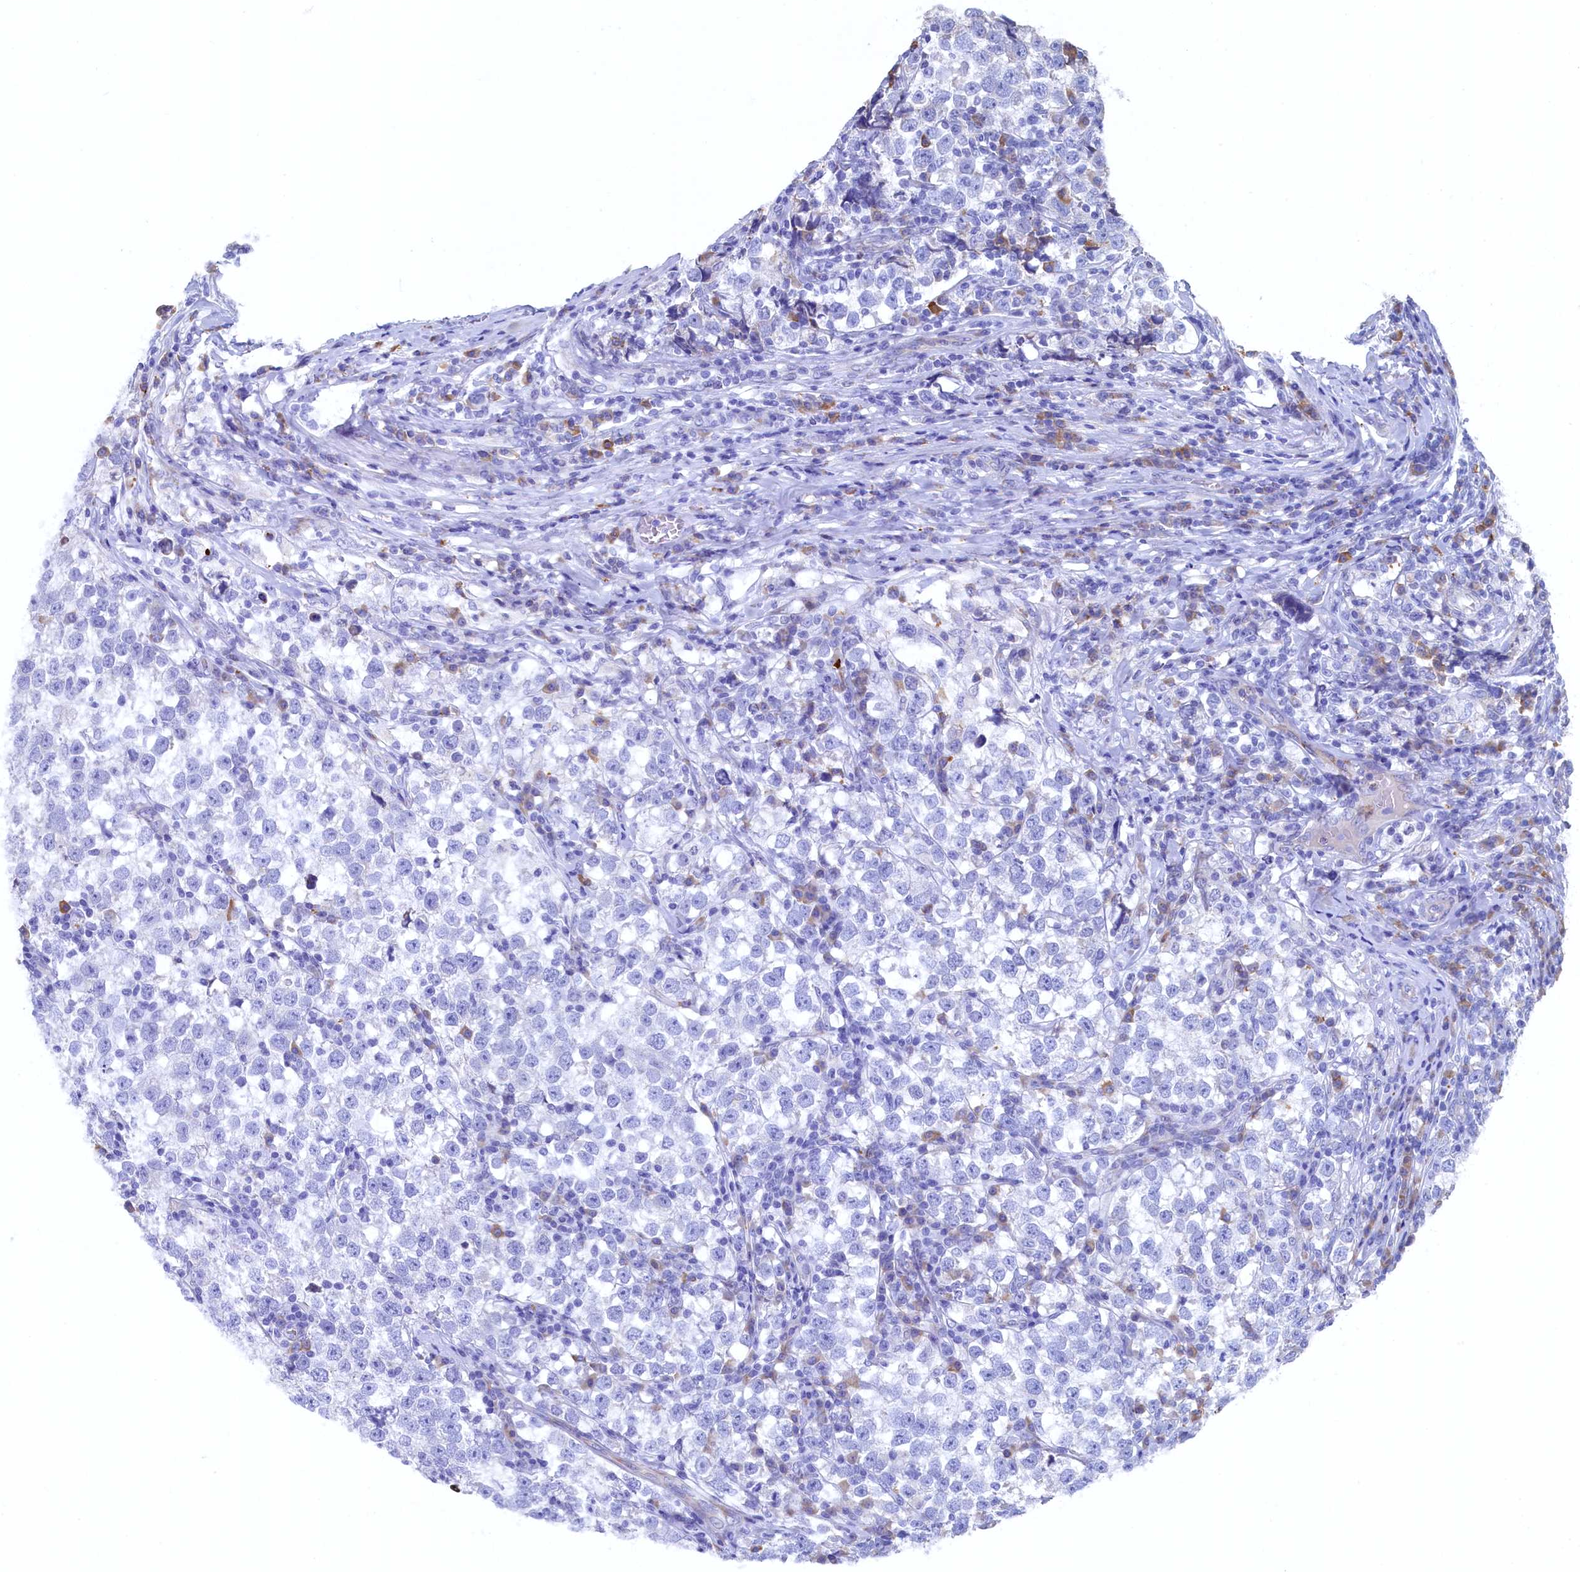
{"staining": {"intensity": "negative", "quantity": "none", "location": "none"}, "tissue": "testis cancer", "cell_type": "Tumor cells", "image_type": "cancer", "snomed": [{"axis": "morphology", "description": "Normal tissue, NOS"}, {"axis": "morphology", "description": "Seminoma, NOS"}, {"axis": "topography", "description": "Testis"}], "caption": "Human testis cancer (seminoma) stained for a protein using IHC exhibits no expression in tumor cells.", "gene": "CBLIF", "patient": {"sex": "male", "age": 43}}